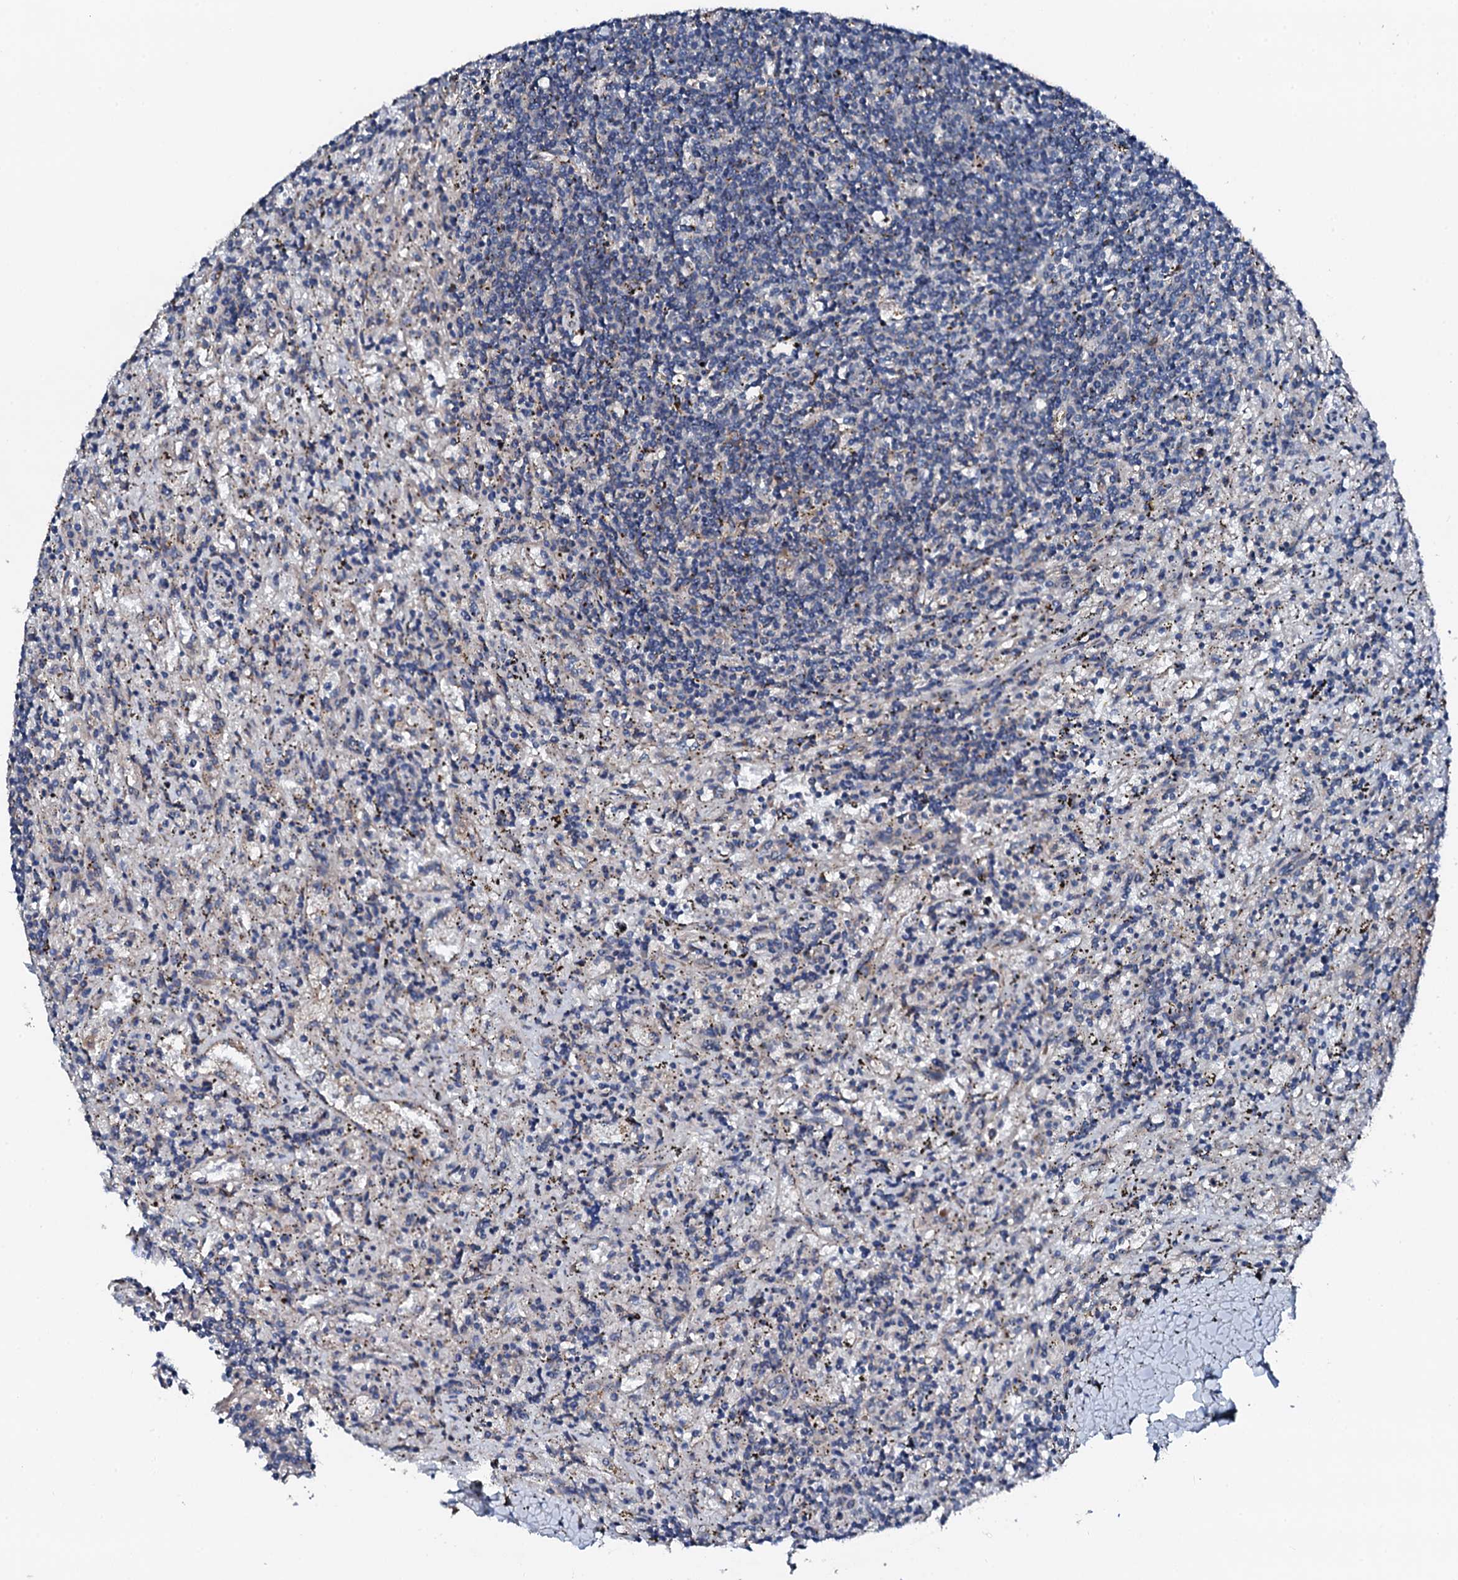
{"staining": {"intensity": "negative", "quantity": "none", "location": "none"}, "tissue": "lymphoma", "cell_type": "Tumor cells", "image_type": "cancer", "snomed": [{"axis": "morphology", "description": "Malignant lymphoma, non-Hodgkin's type, Low grade"}, {"axis": "topography", "description": "Spleen"}], "caption": "Immunohistochemistry (IHC) micrograph of neoplastic tissue: human lymphoma stained with DAB shows no significant protein positivity in tumor cells.", "gene": "TRAFD1", "patient": {"sex": "male", "age": 76}}